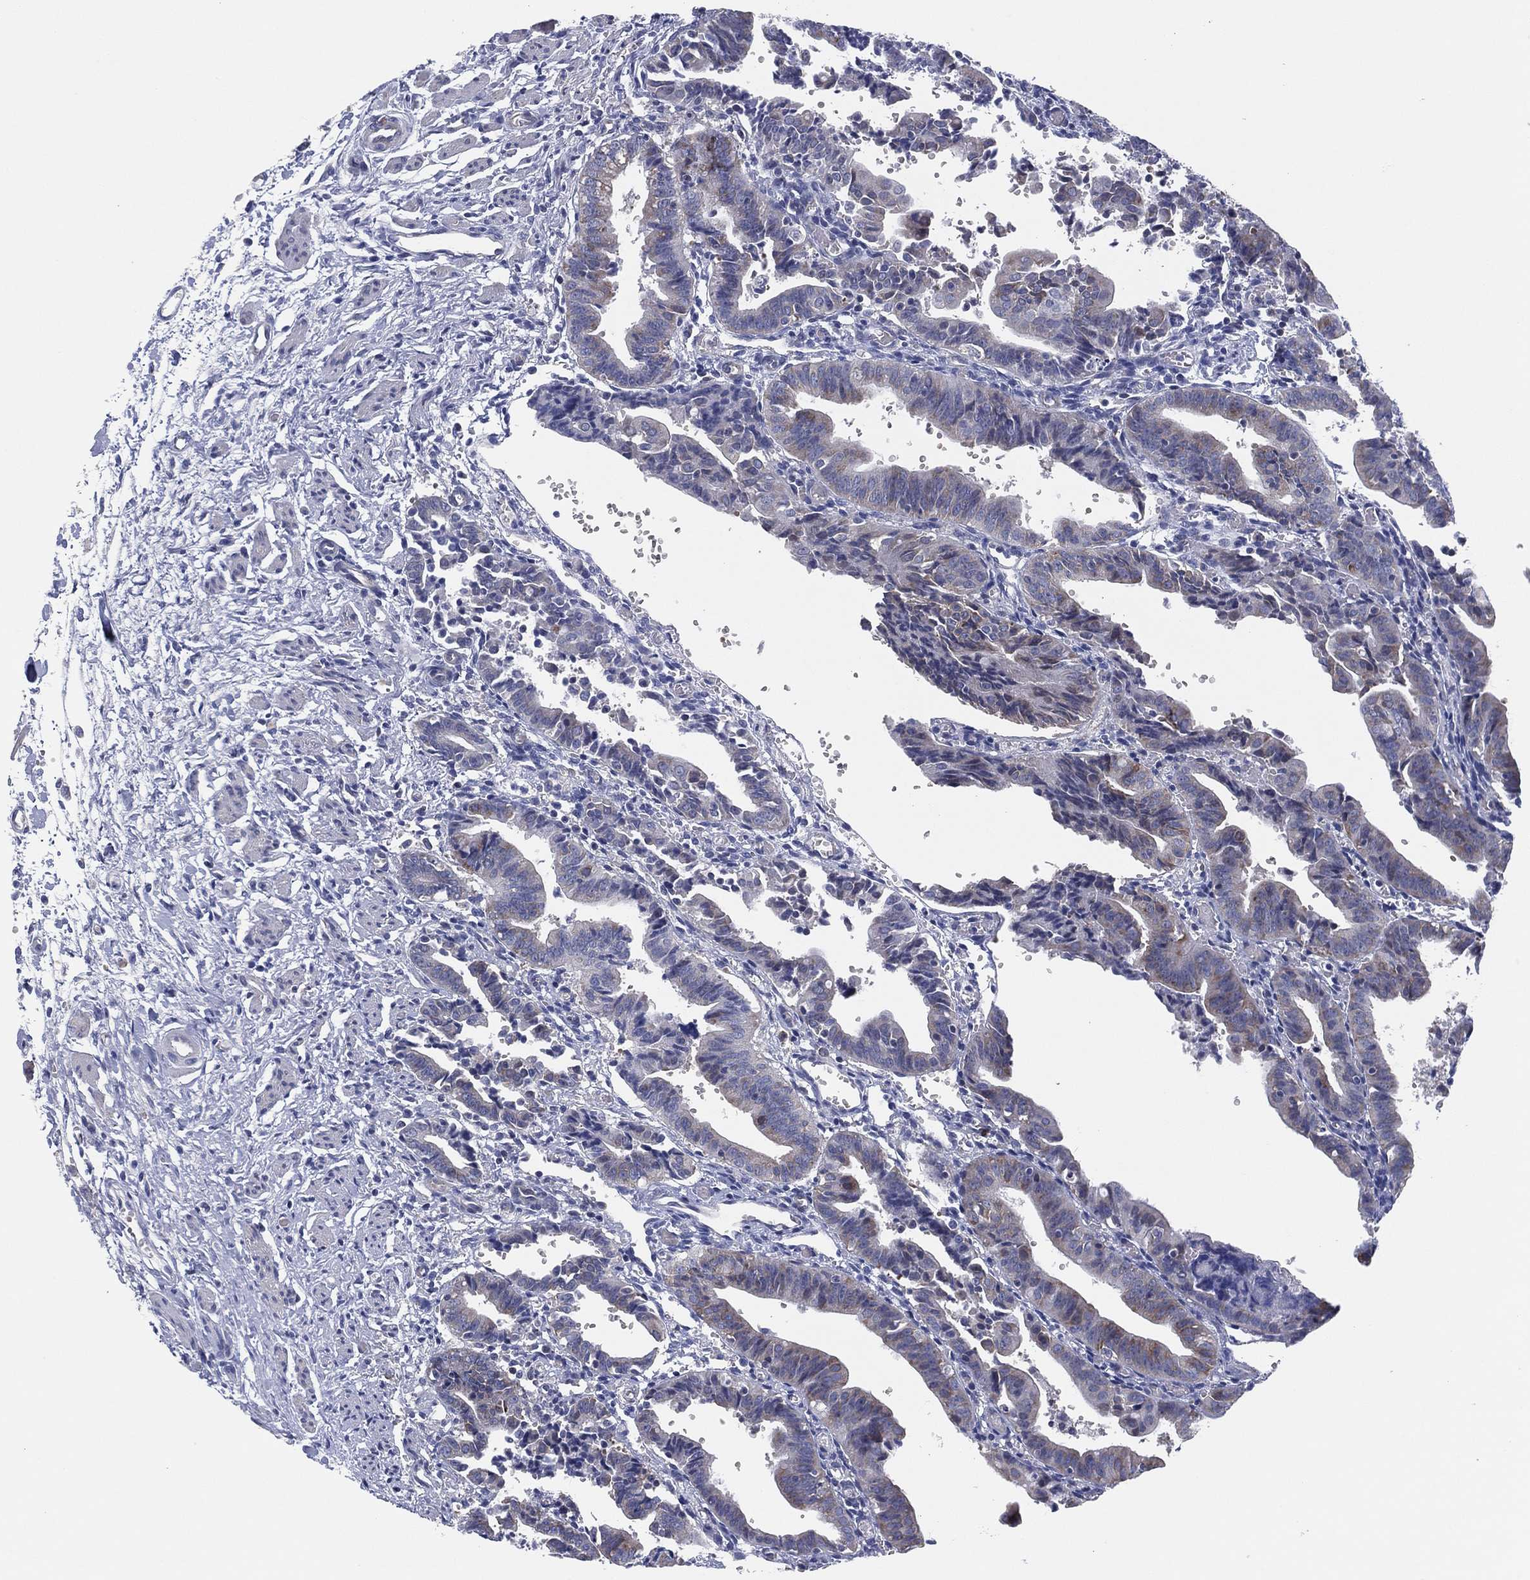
{"staining": {"intensity": "weak", "quantity": "<25%", "location": "cytoplasmic/membranous"}, "tissue": "fallopian tube", "cell_type": "Glandular cells", "image_type": "normal", "snomed": [{"axis": "morphology", "description": "Normal tissue, NOS"}, {"axis": "morphology", "description": "Carcinoma, endometroid"}, {"axis": "topography", "description": "Fallopian tube"}, {"axis": "topography", "description": "Ovary"}], "caption": "IHC micrograph of benign fallopian tube: human fallopian tube stained with DAB (3,3'-diaminobenzidine) demonstrates no significant protein expression in glandular cells. (DAB (3,3'-diaminobenzidine) IHC visualized using brightfield microscopy, high magnification).", "gene": "HEATR4", "patient": {"sex": "female", "age": 42}}